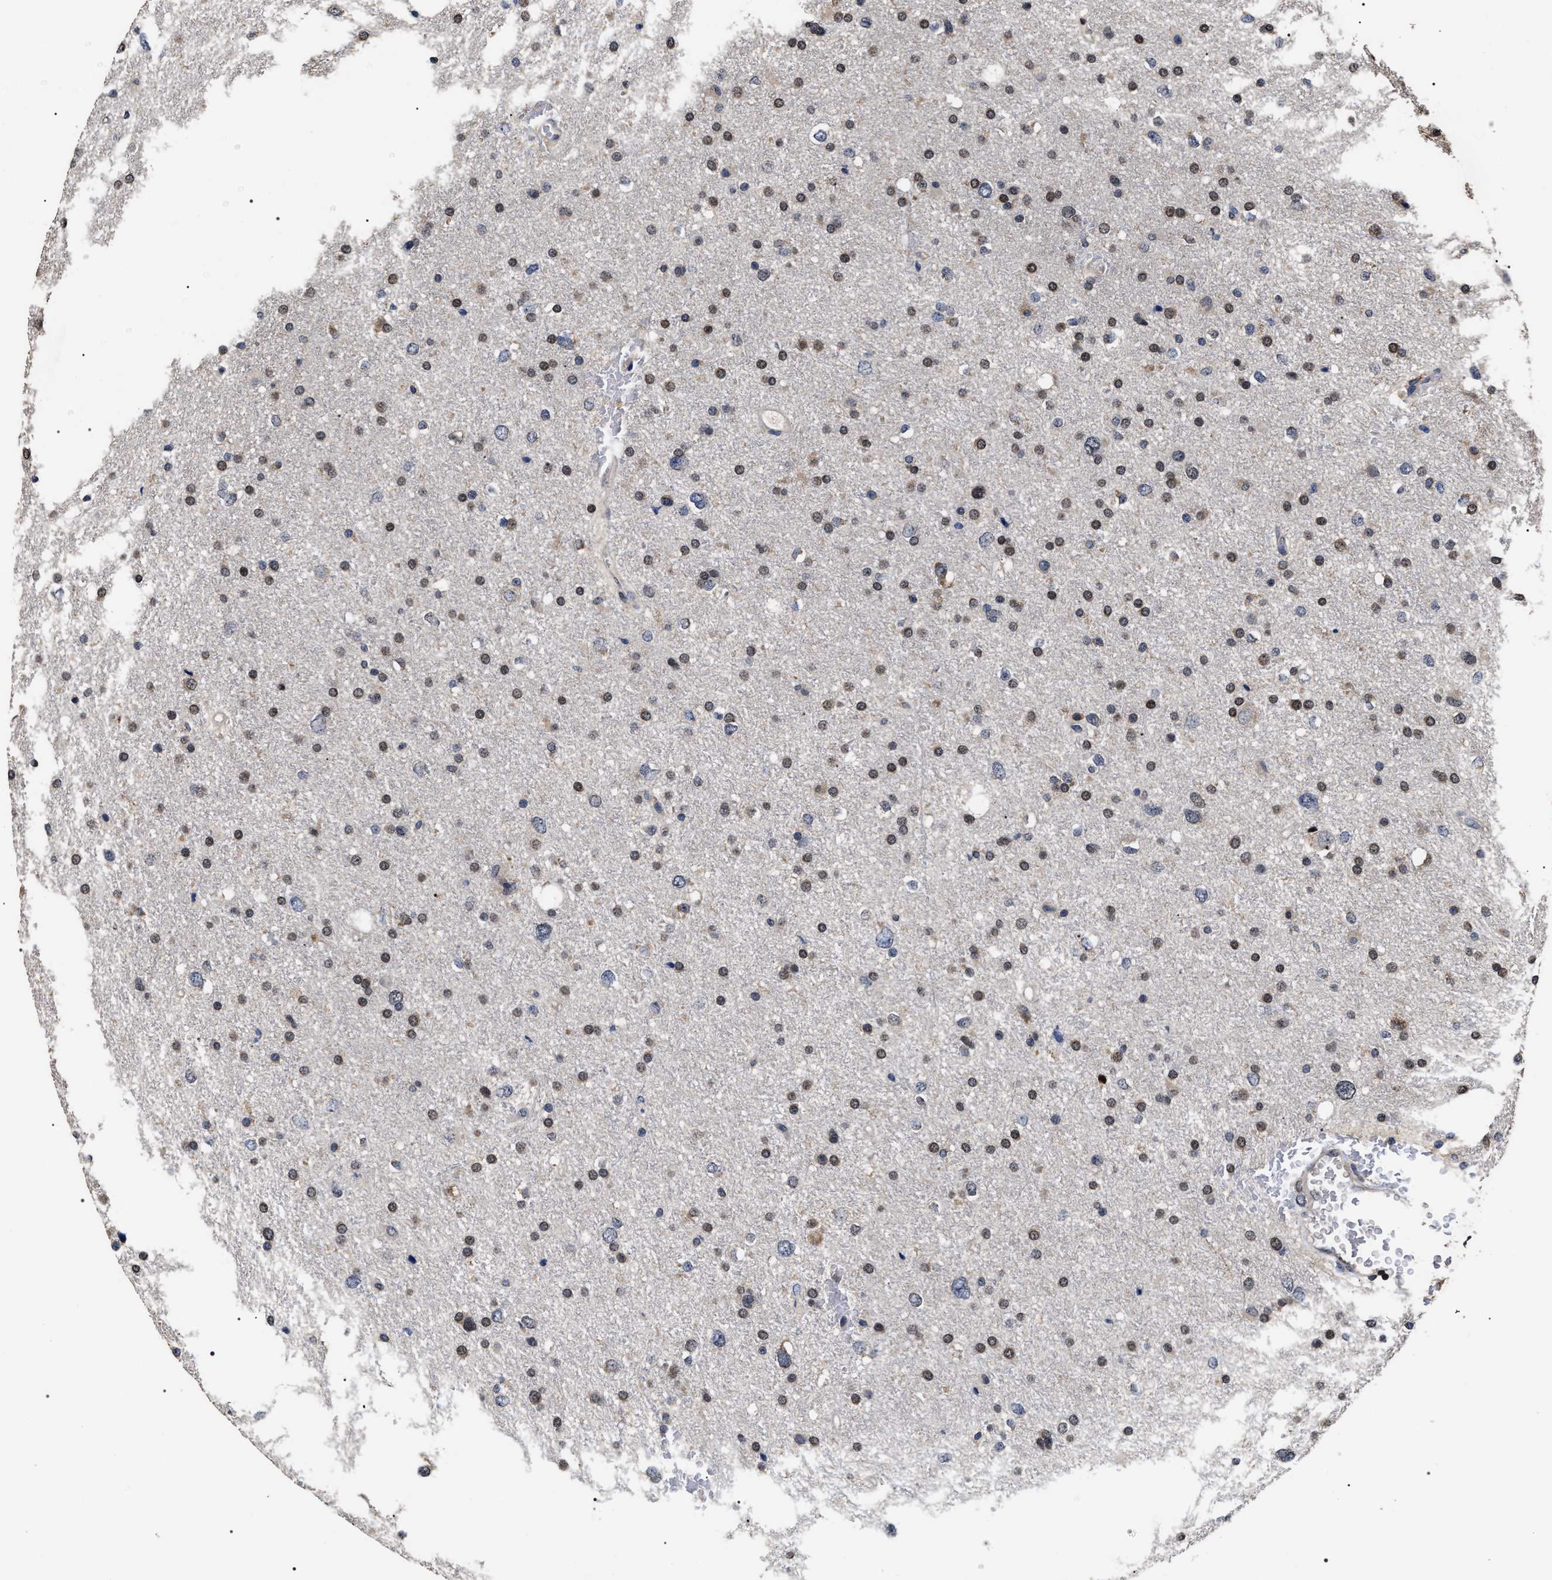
{"staining": {"intensity": "moderate", "quantity": ">75%", "location": "nuclear"}, "tissue": "glioma", "cell_type": "Tumor cells", "image_type": "cancer", "snomed": [{"axis": "morphology", "description": "Glioma, malignant, Low grade"}, {"axis": "topography", "description": "Brain"}], "caption": "Malignant low-grade glioma tissue displays moderate nuclear positivity in approximately >75% of tumor cells", "gene": "UPF3A", "patient": {"sex": "female", "age": 37}}